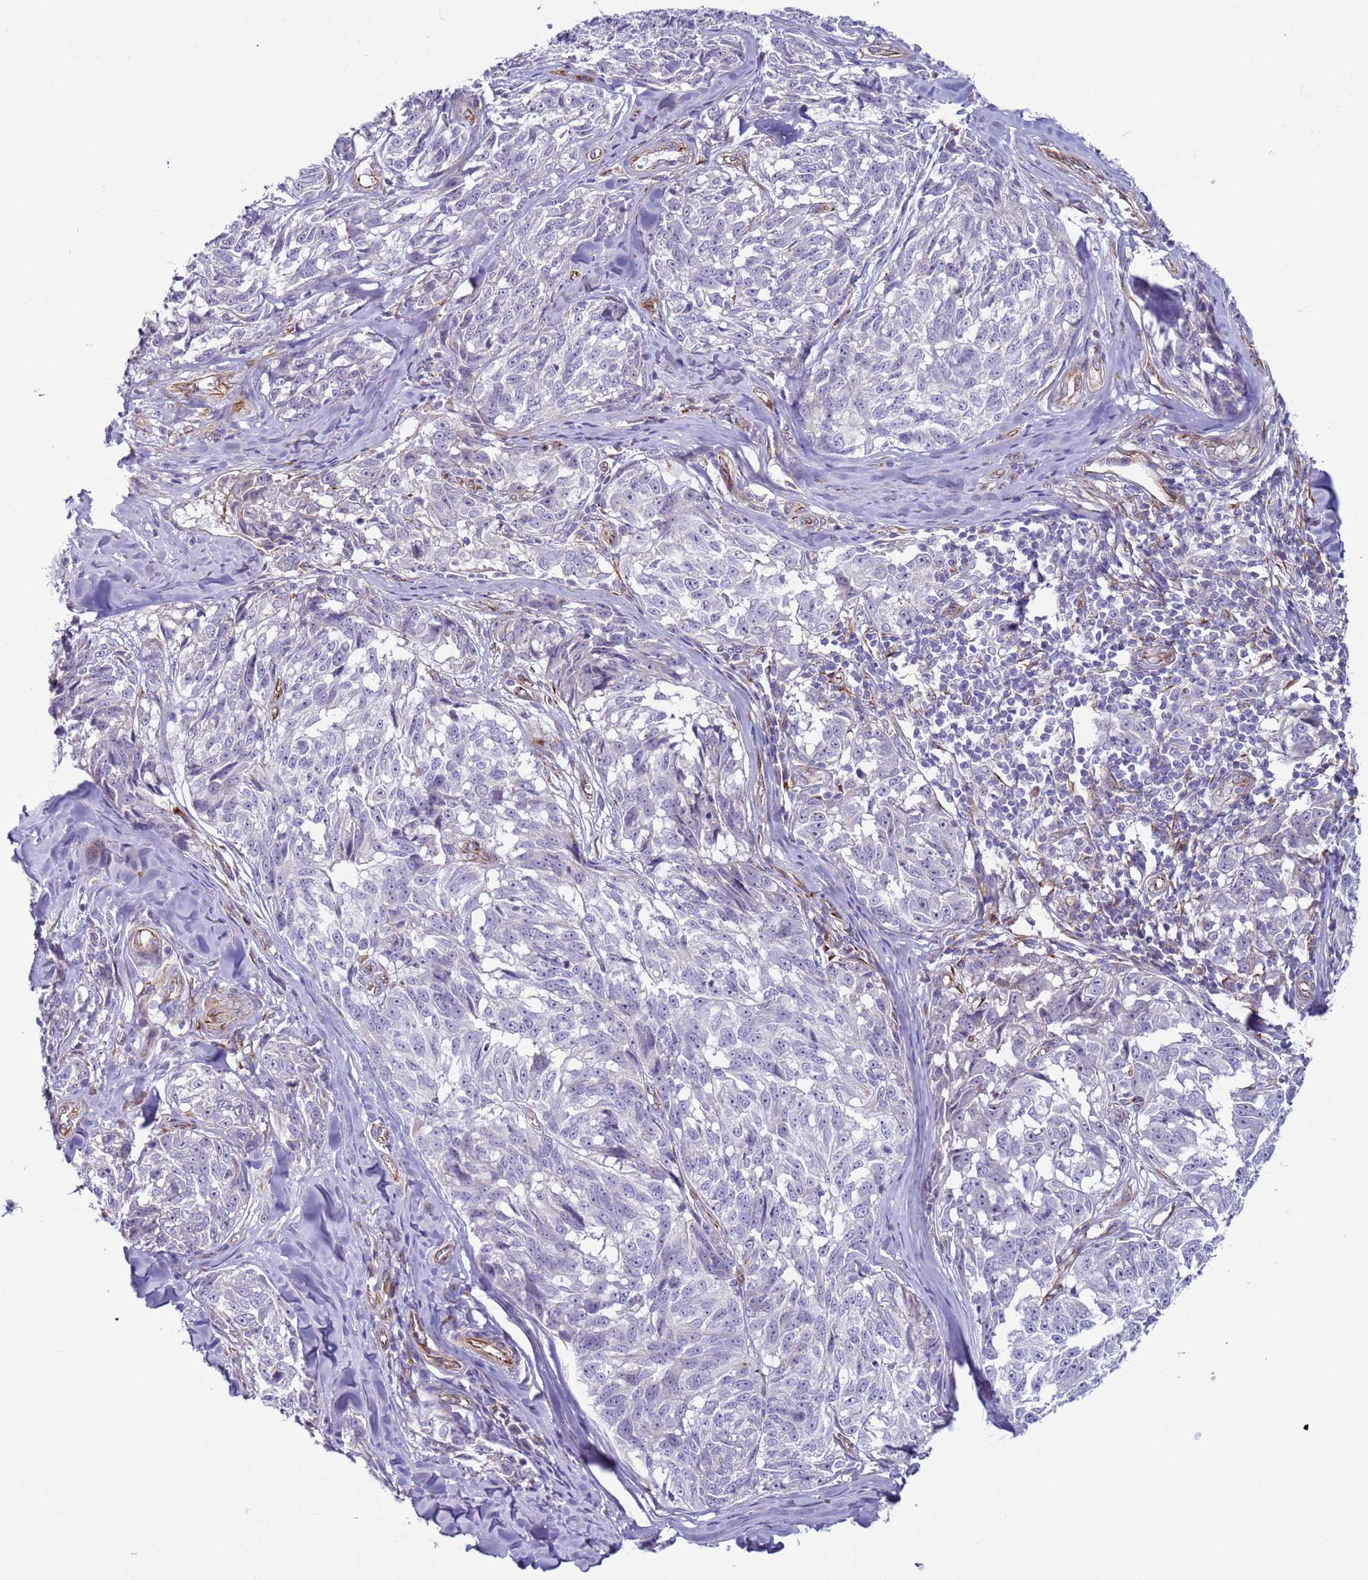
{"staining": {"intensity": "negative", "quantity": "none", "location": "none"}, "tissue": "melanoma", "cell_type": "Tumor cells", "image_type": "cancer", "snomed": [{"axis": "morphology", "description": "Normal tissue, NOS"}, {"axis": "morphology", "description": "Malignant melanoma, NOS"}, {"axis": "topography", "description": "Skin"}], "caption": "This is an immunohistochemistry (IHC) micrograph of human malignant melanoma. There is no positivity in tumor cells.", "gene": "HEATR1", "patient": {"sex": "female", "age": 64}}